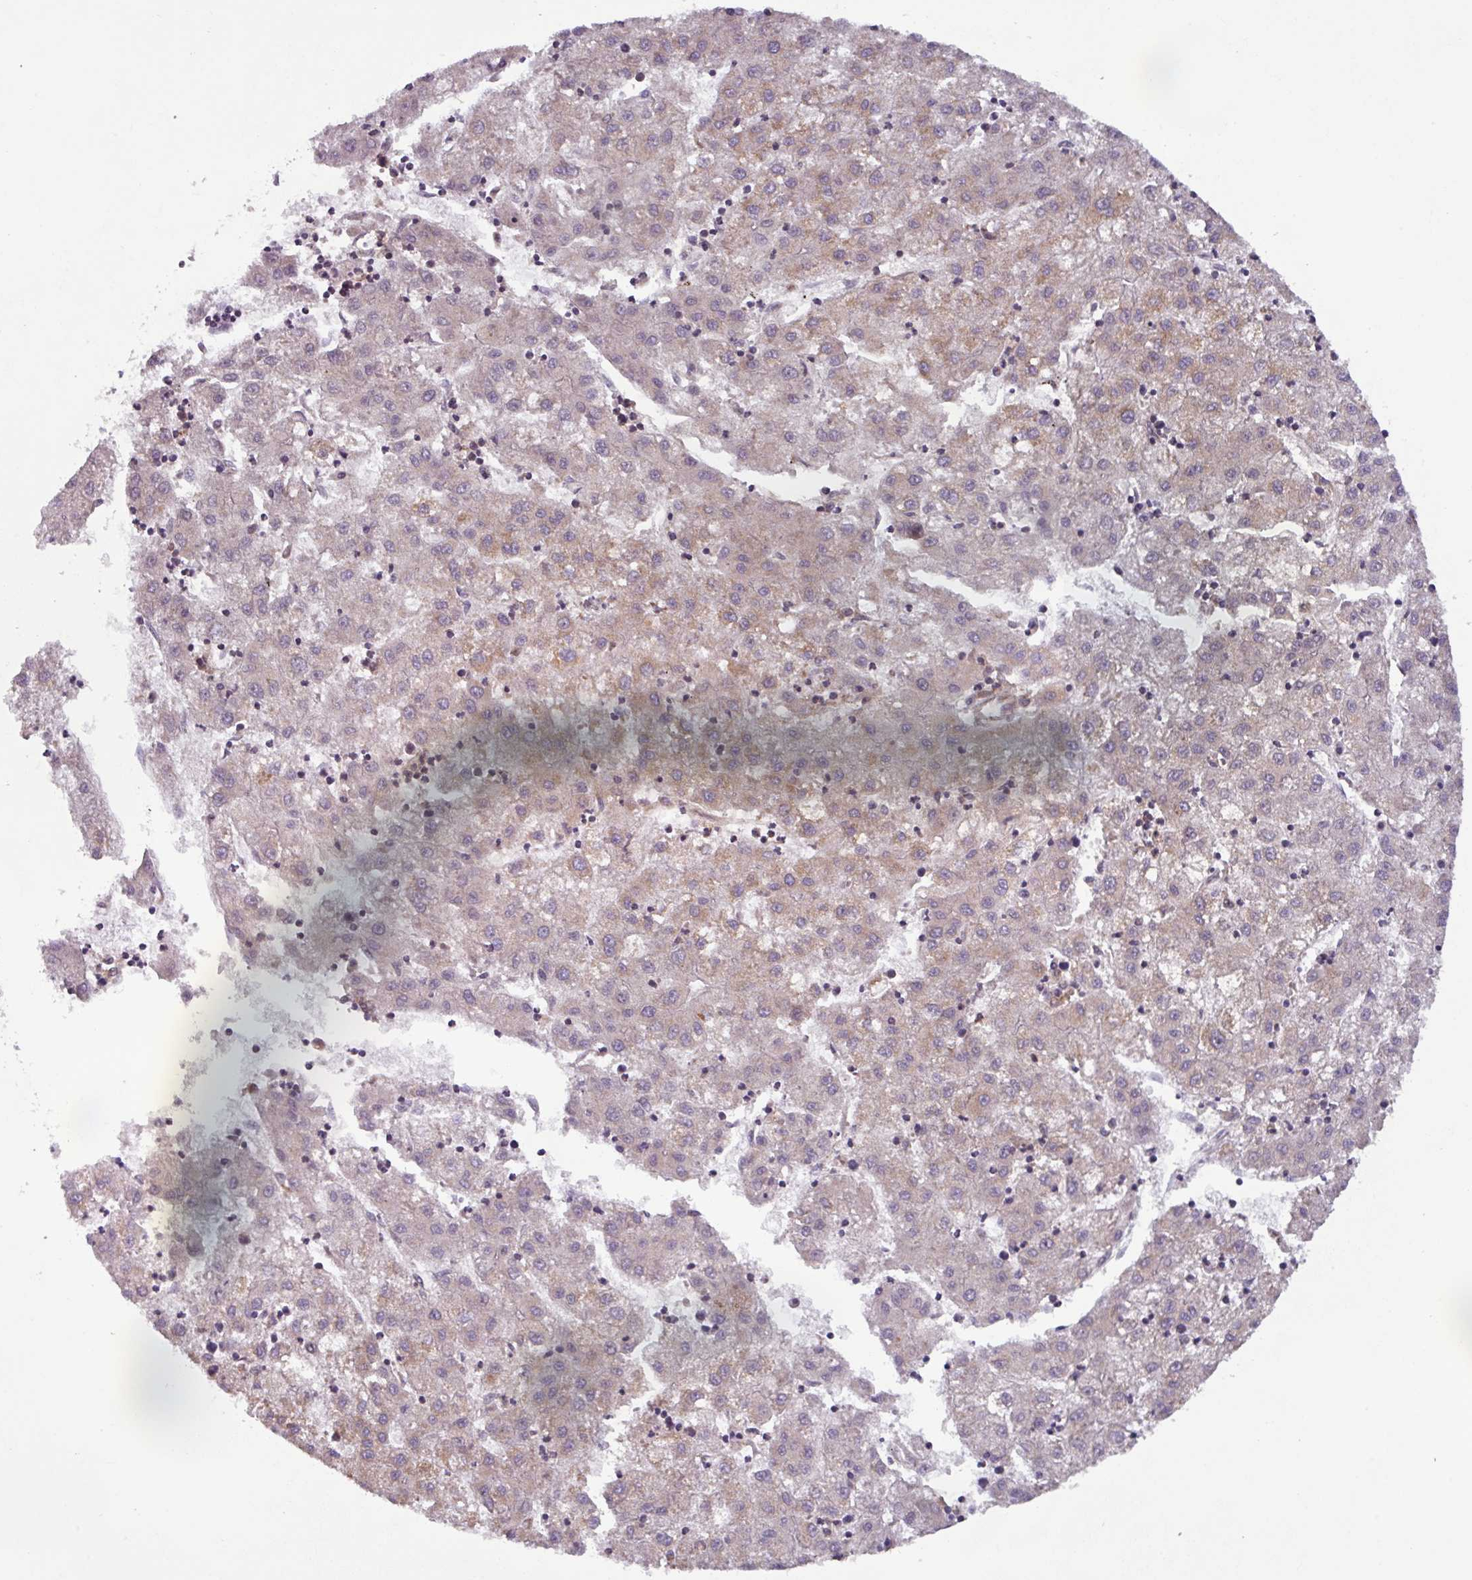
{"staining": {"intensity": "weak", "quantity": ">75%", "location": "cytoplasmic/membranous"}, "tissue": "liver cancer", "cell_type": "Tumor cells", "image_type": "cancer", "snomed": [{"axis": "morphology", "description": "Carcinoma, Hepatocellular, NOS"}, {"axis": "topography", "description": "Liver"}], "caption": "Protein positivity by immunohistochemistry demonstrates weak cytoplasmic/membranous positivity in approximately >75% of tumor cells in liver cancer.", "gene": "PLEKHD1", "patient": {"sex": "male", "age": 72}}